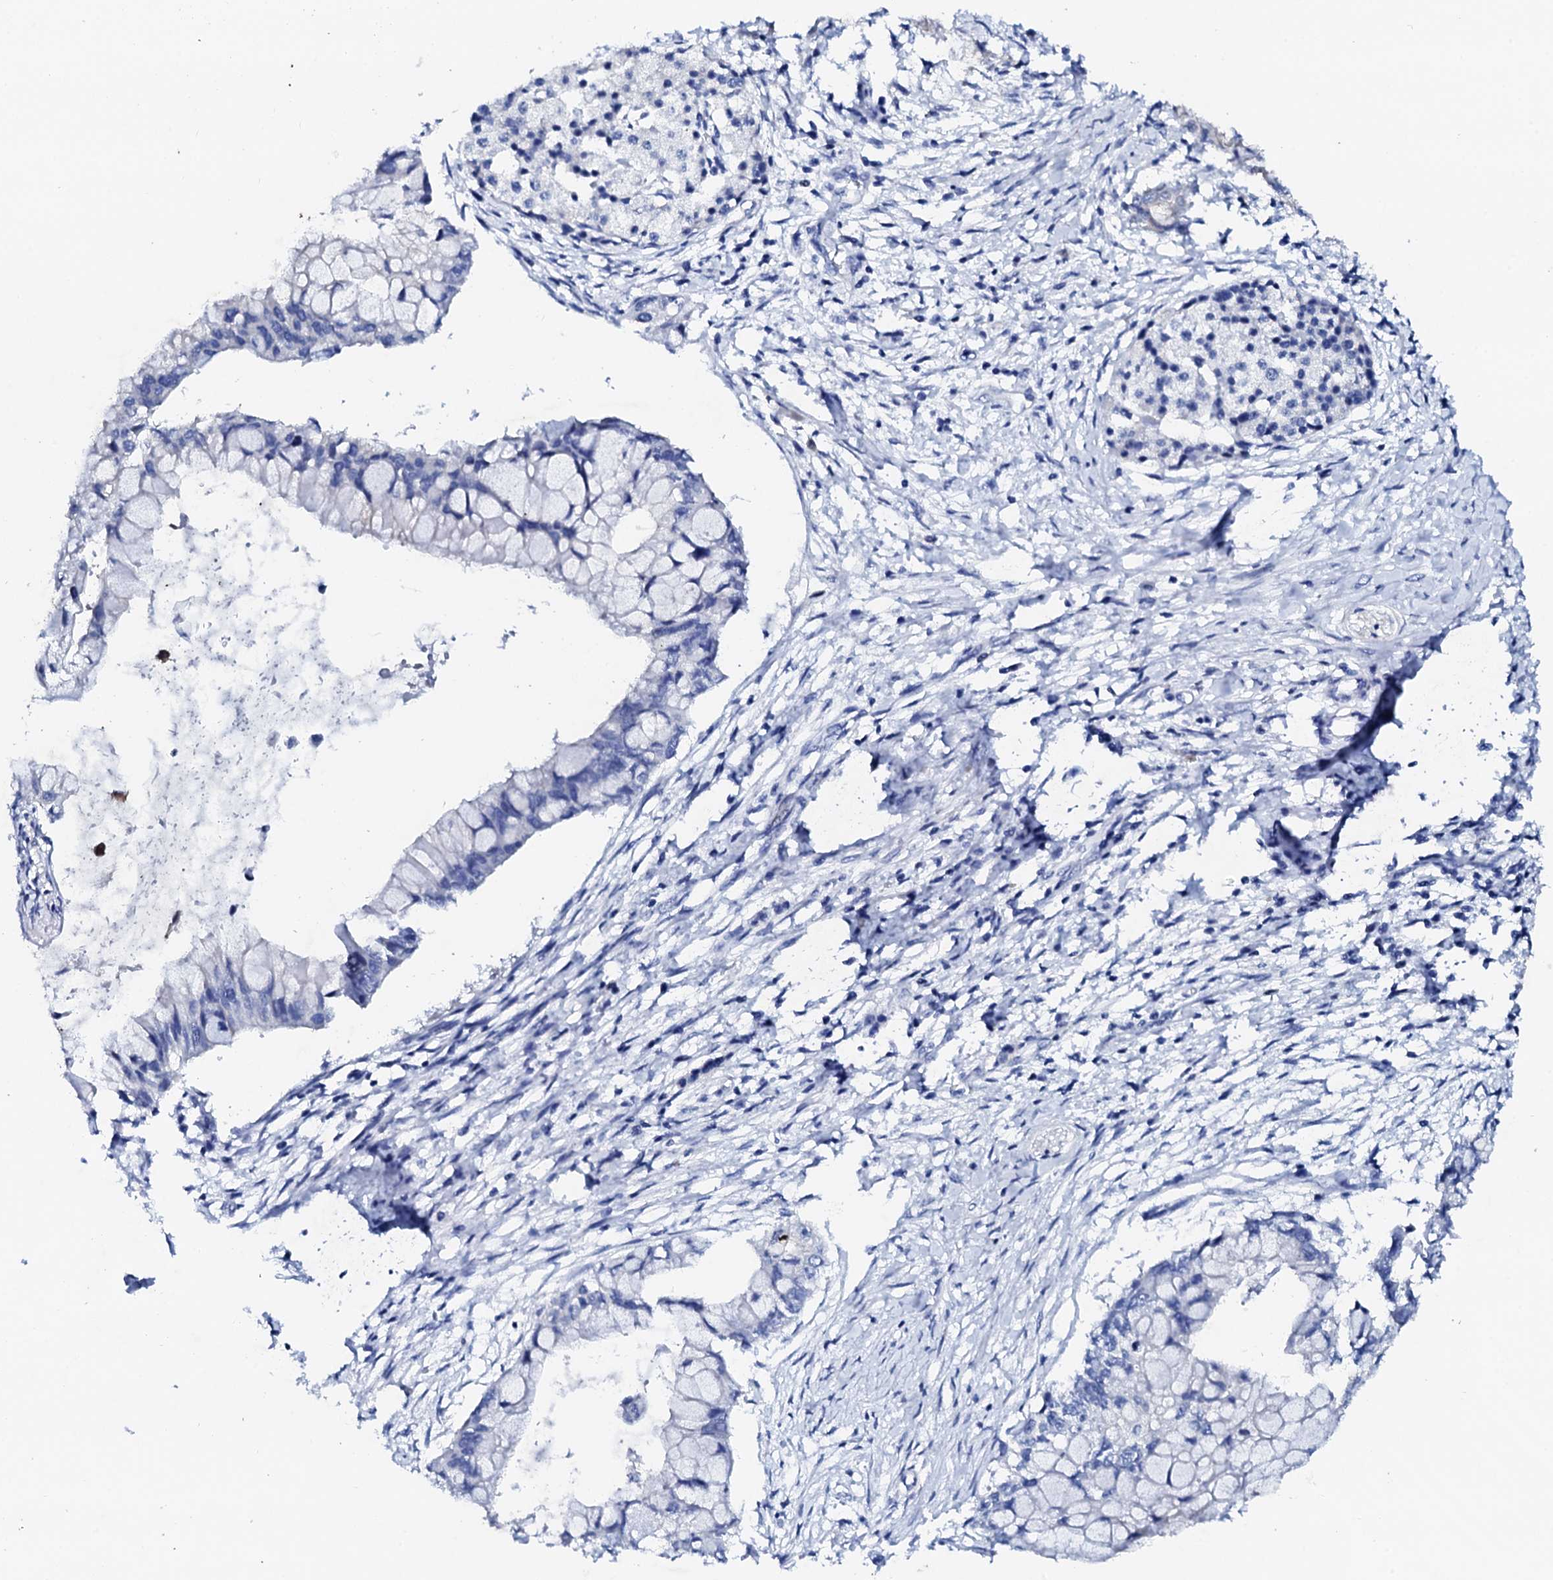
{"staining": {"intensity": "negative", "quantity": "none", "location": "none"}, "tissue": "pancreatic cancer", "cell_type": "Tumor cells", "image_type": "cancer", "snomed": [{"axis": "morphology", "description": "Adenocarcinoma, NOS"}, {"axis": "topography", "description": "Pancreas"}], "caption": "Photomicrograph shows no significant protein expression in tumor cells of pancreatic adenocarcinoma.", "gene": "TRDN", "patient": {"sex": "male", "age": 48}}